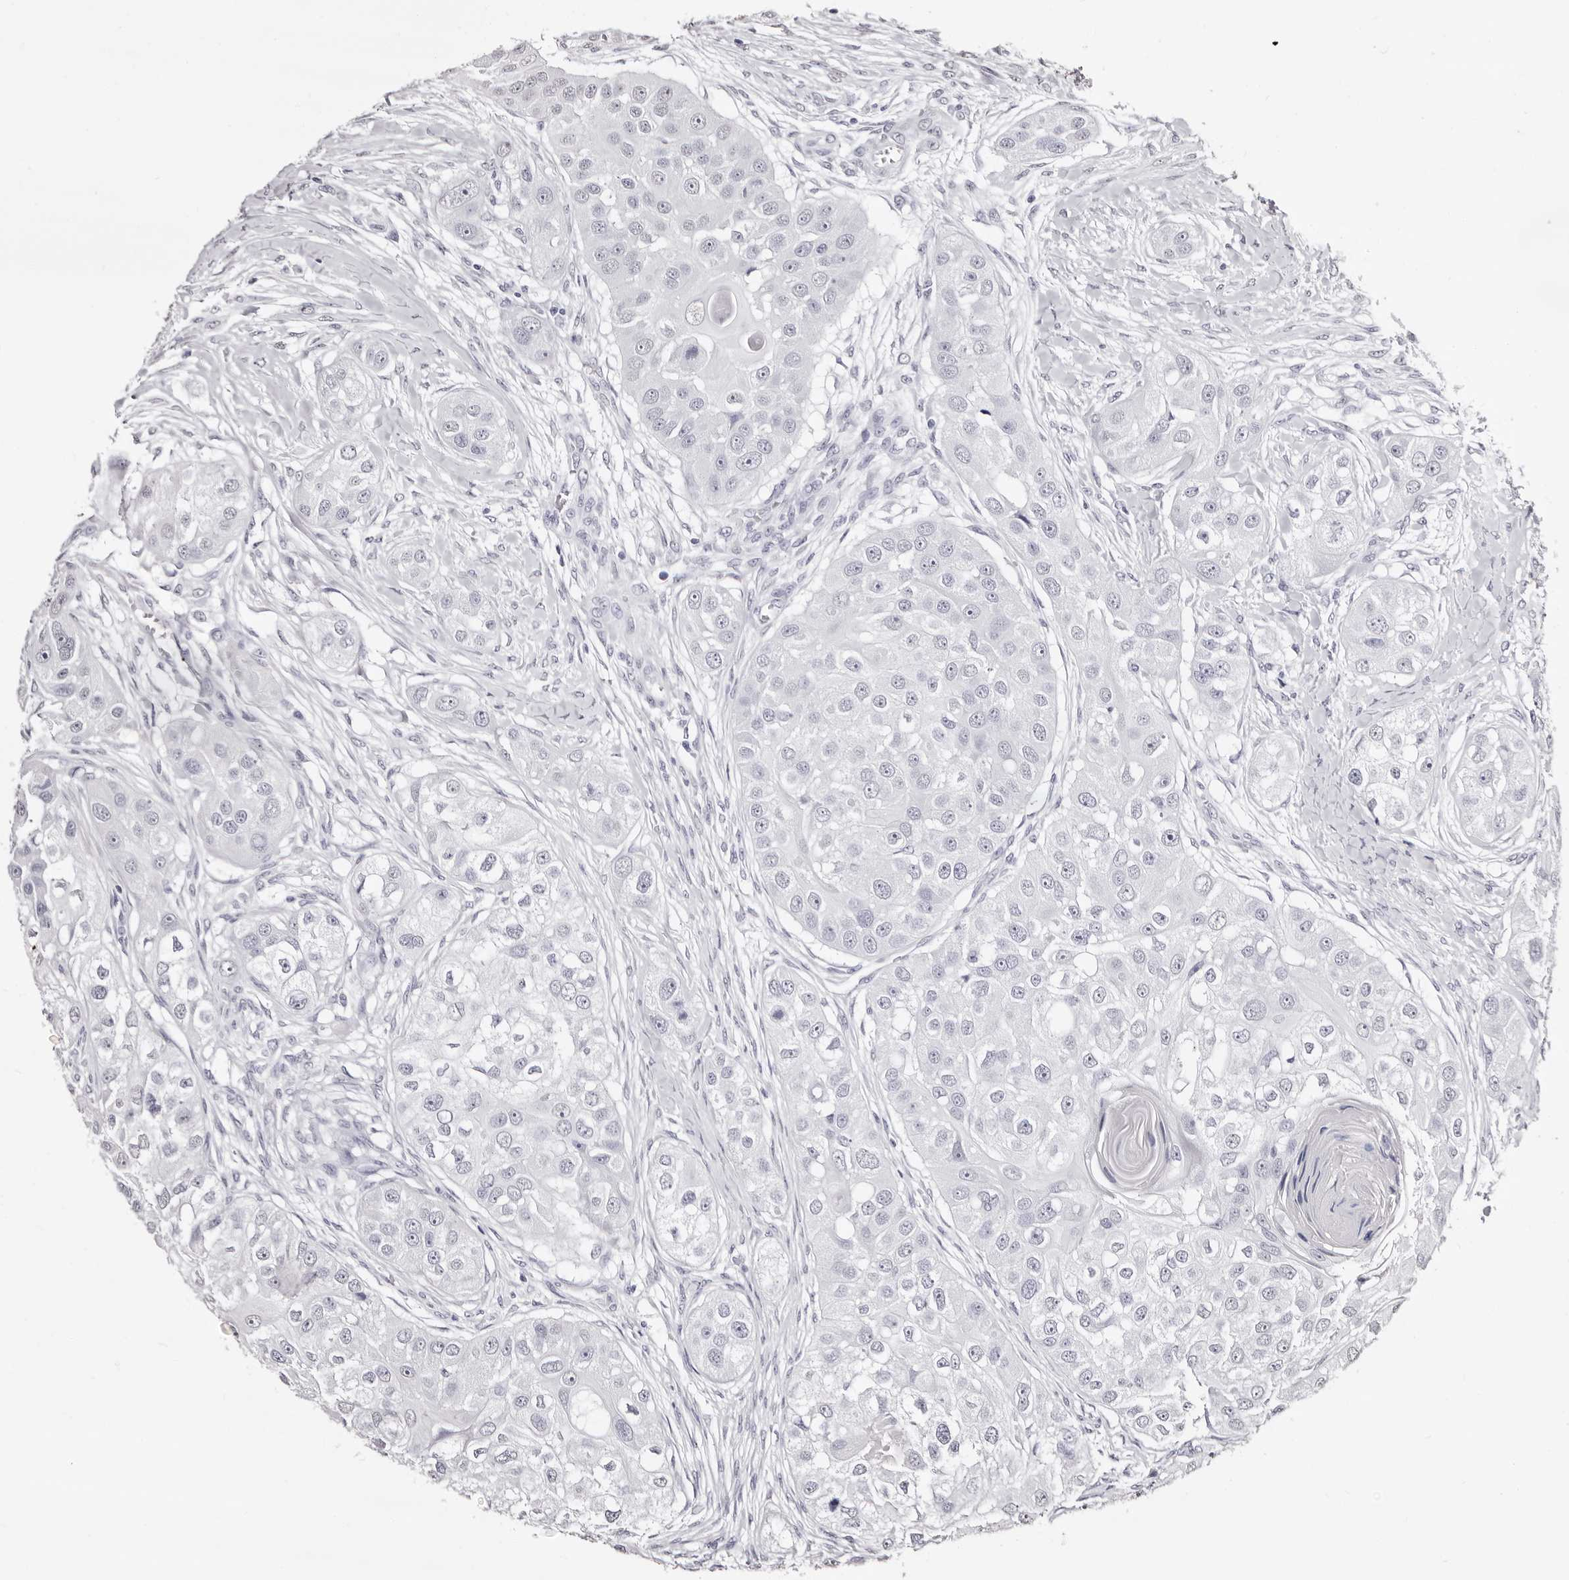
{"staining": {"intensity": "negative", "quantity": "none", "location": "none"}, "tissue": "head and neck cancer", "cell_type": "Tumor cells", "image_type": "cancer", "snomed": [{"axis": "morphology", "description": "Normal tissue, NOS"}, {"axis": "morphology", "description": "Squamous cell carcinoma, NOS"}, {"axis": "topography", "description": "Skeletal muscle"}, {"axis": "topography", "description": "Head-Neck"}], "caption": "Immunohistochemistry (IHC) histopathology image of human head and neck cancer stained for a protein (brown), which demonstrates no positivity in tumor cells.", "gene": "ERBB4", "patient": {"sex": "male", "age": 51}}